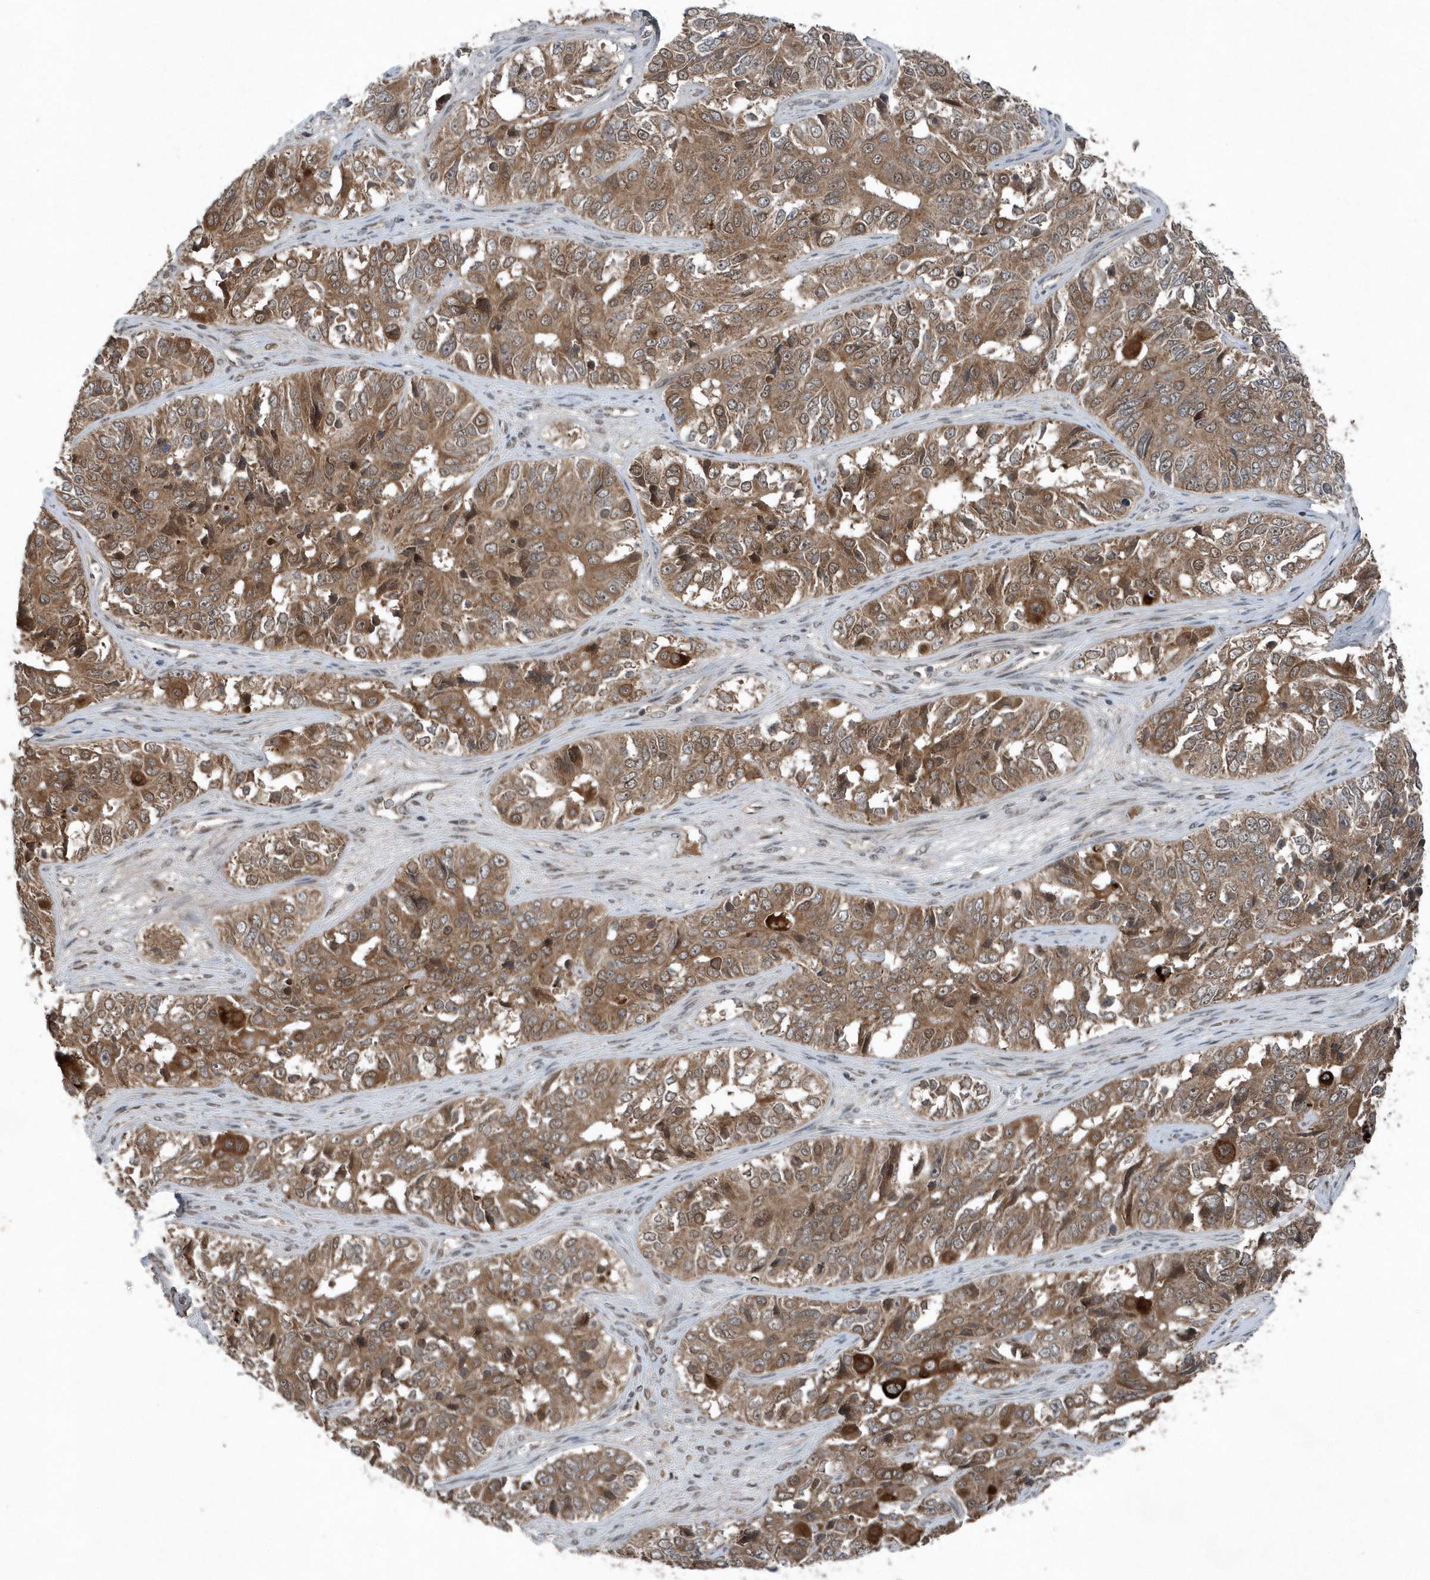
{"staining": {"intensity": "moderate", "quantity": ">75%", "location": "cytoplasmic/membranous"}, "tissue": "ovarian cancer", "cell_type": "Tumor cells", "image_type": "cancer", "snomed": [{"axis": "morphology", "description": "Carcinoma, endometroid"}, {"axis": "topography", "description": "Ovary"}], "caption": "The immunohistochemical stain labels moderate cytoplasmic/membranous staining in tumor cells of ovarian cancer (endometroid carcinoma) tissue.", "gene": "QTRT2", "patient": {"sex": "female", "age": 51}}